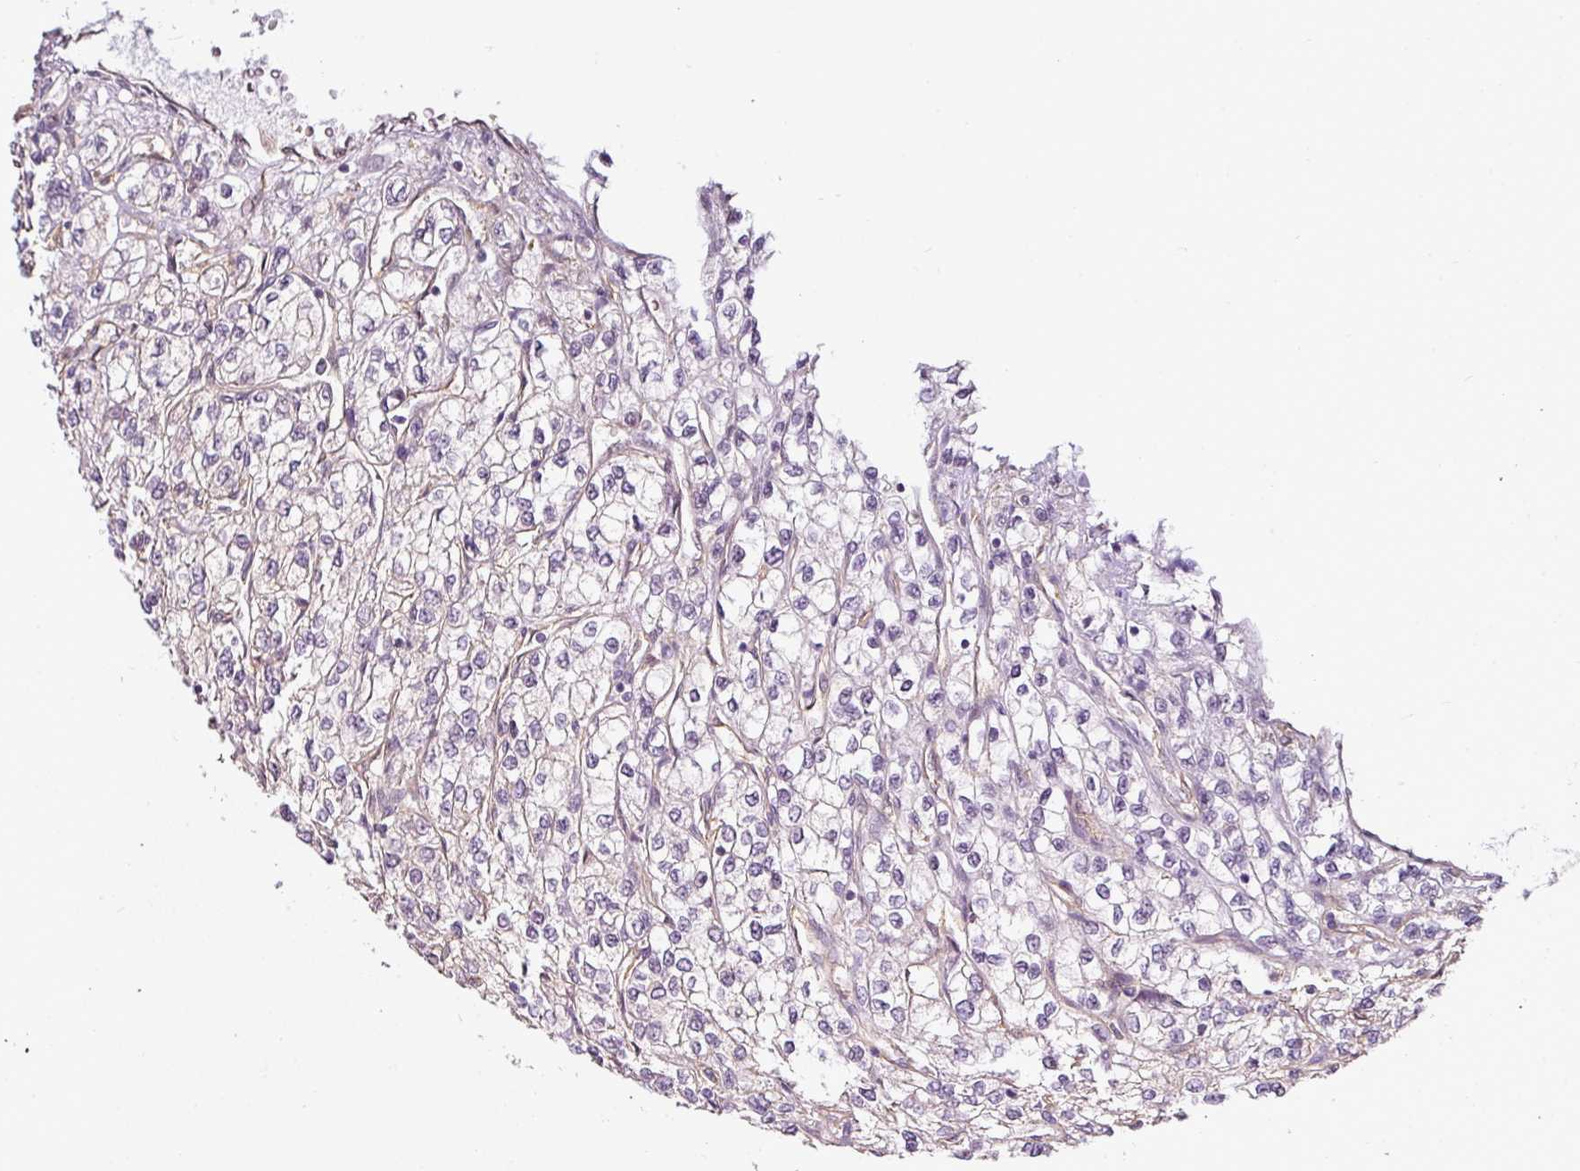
{"staining": {"intensity": "negative", "quantity": "none", "location": "none"}, "tissue": "renal cancer", "cell_type": "Tumor cells", "image_type": "cancer", "snomed": [{"axis": "morphology", "description": "Adenocarcinoma, NOS"}, {"axis": "topography", "description": "Kidney"}], "caption": "DAB immunohistochemical staining of renal cancer exhibits no significant staining in tumor cells.", "gene": "ANKRD18A", "patient": {"sex": "male", "age": 80}}